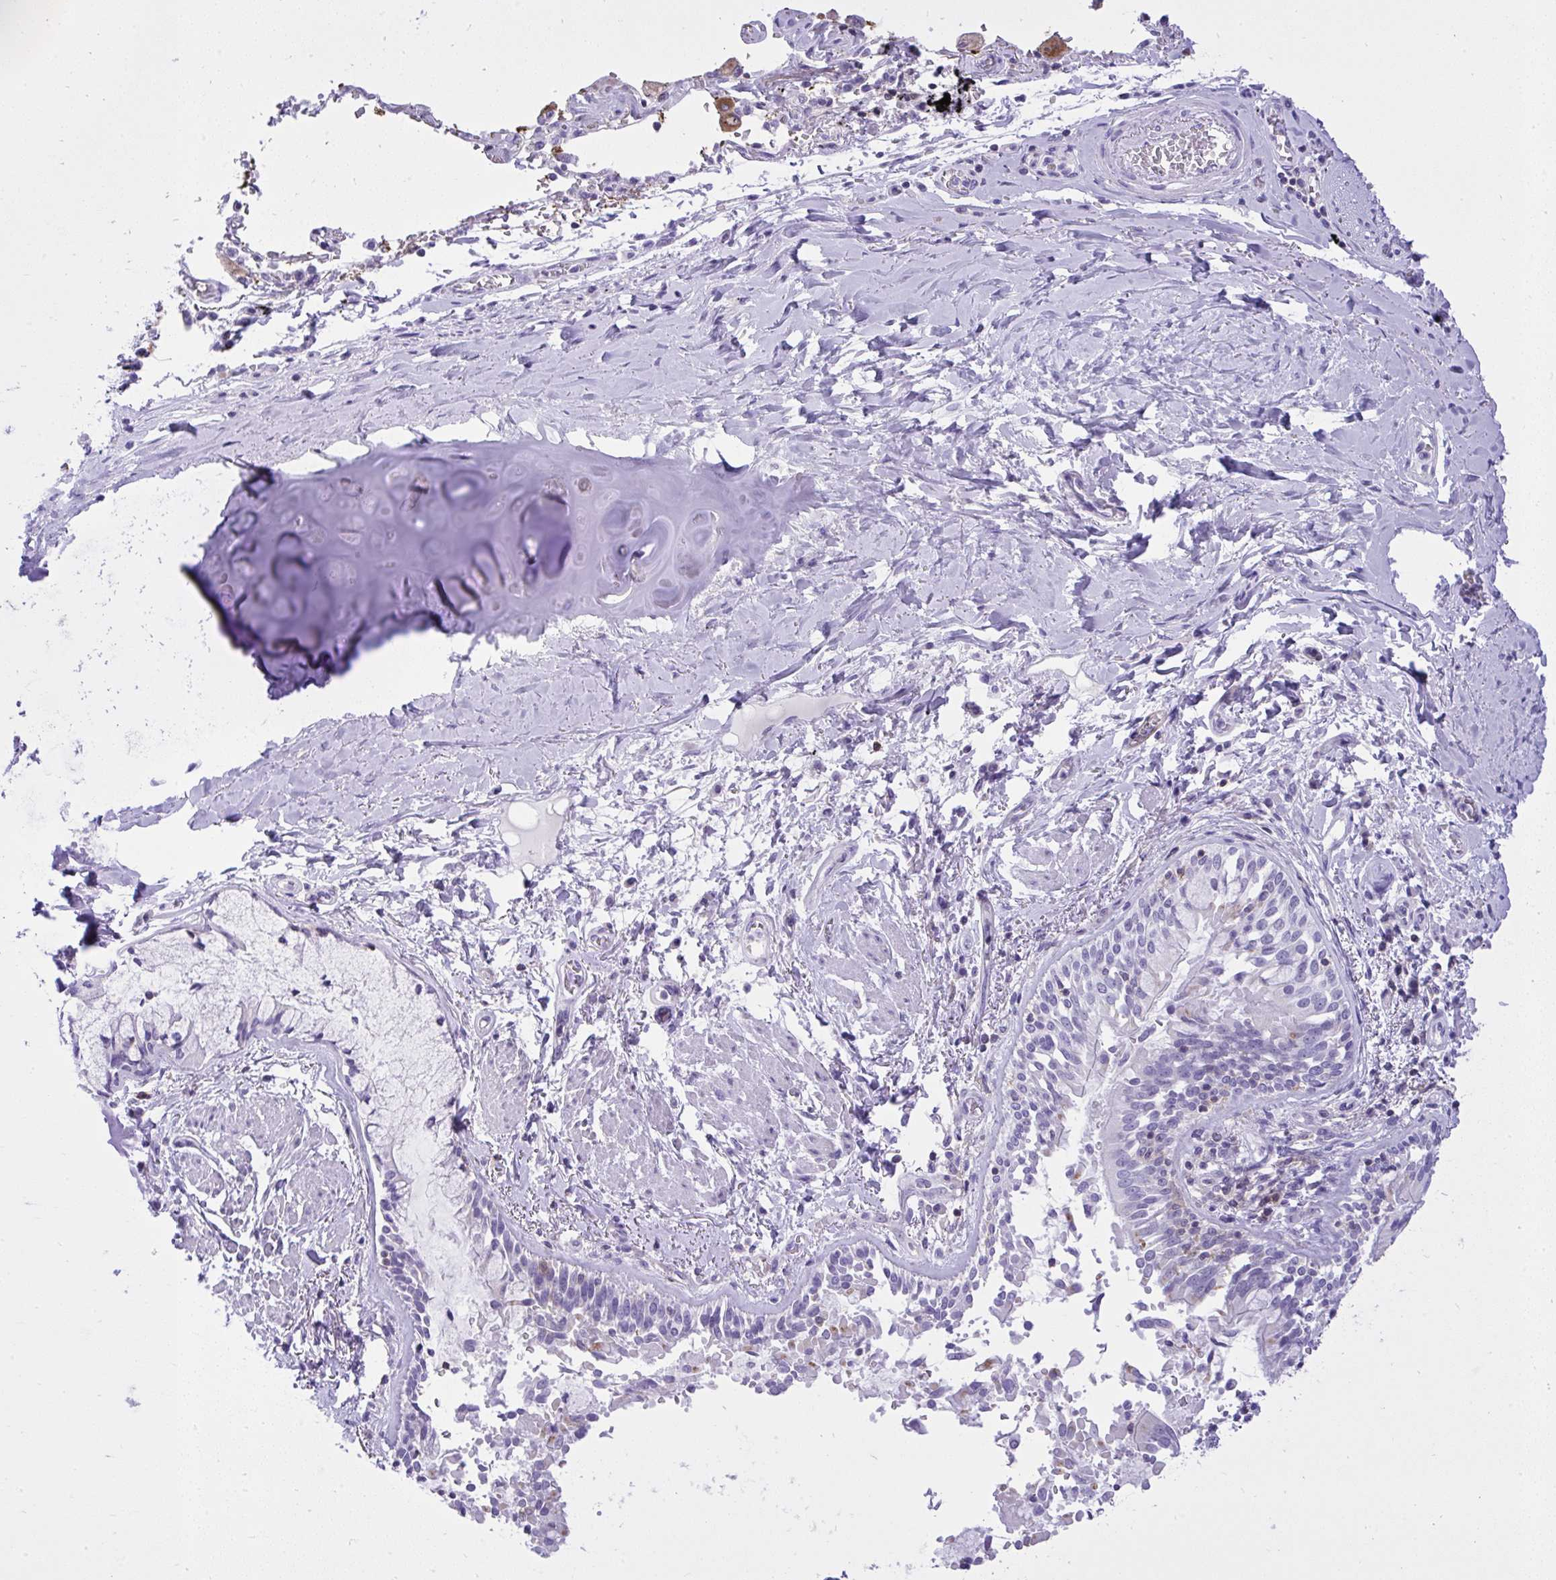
{"staining": {"intensity": "negative", "quantity": "none", "location": "none"}, "tissue": "adipose tissue", "cell_type": "Adipocytes", "image_type": "normal", "snomed": [{"axis": "morphology", "description": "Normal tissue, NOS"}, {"axis": "morphology", "description": "Degeneration, NOS"}, {"axis": "topography", "description": "Cartilage tissue"}, {"axis": "topography", "description": "Lung"}], "caption": "Adipose tissue was stained to show a protein in brown. There is no significant staining in adipocytes. (Immunohistochemistry (ihc), brightfield microscopy, high magnification).", "gene": "GPRIN3", "patient": {"sex": "female", "age": 61}}